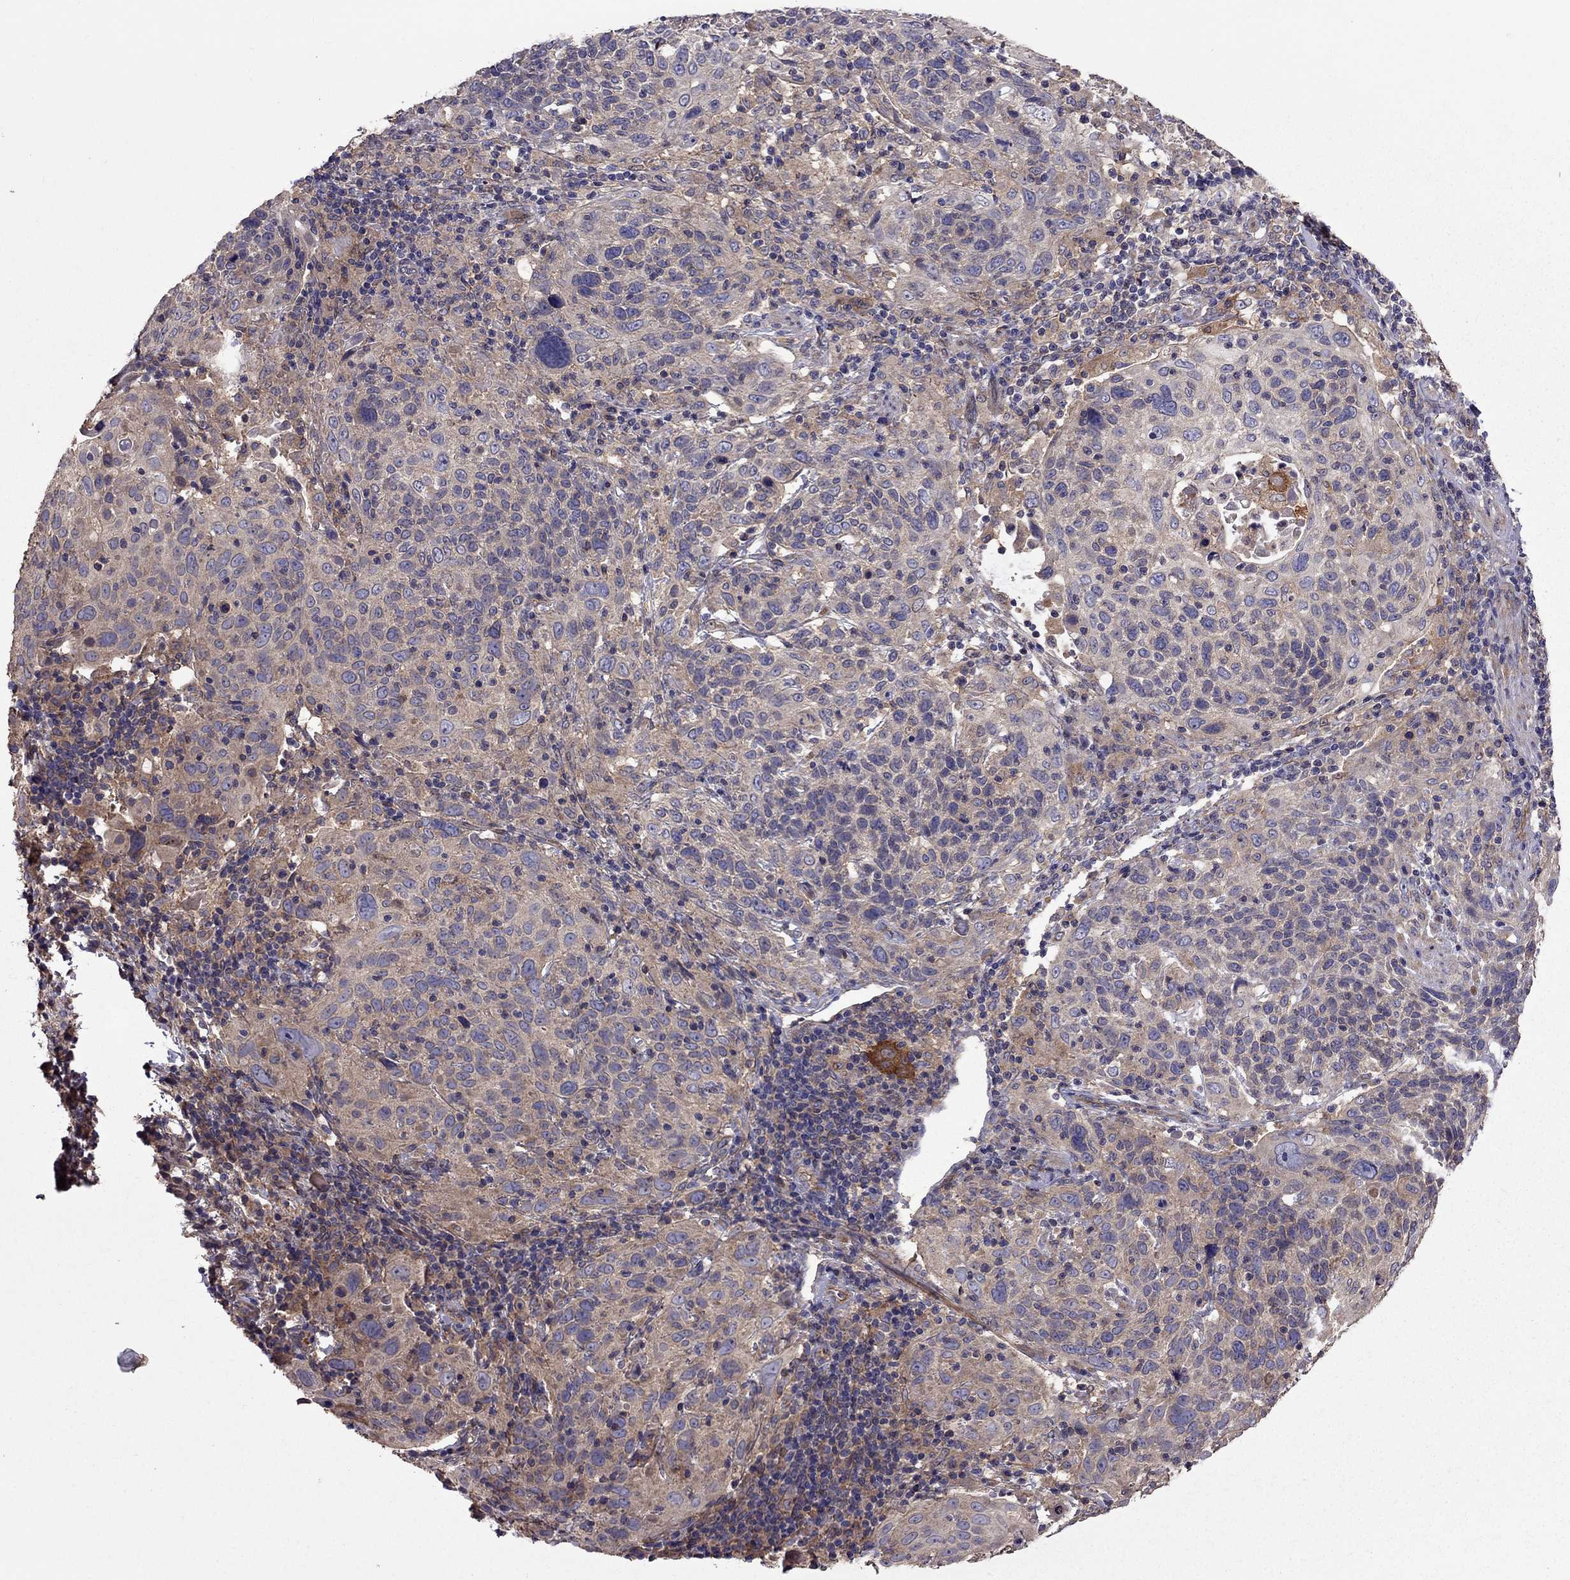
{"staining": {"intensity": "moderate", "quantity": "<25%", "location": "cytoplasmic/membranous"}, "tissue": "cervical cancer", "cell_type": "Tumor cells", "image_type": "cancer", "snomed": [{"axis": "morphology", "description": "Squamous cell carcinoma, NOS"}, {"axis": "topography", "description": "Cervix"}], "caption": "Immunohistochemical staining of human cervical squamous cell carcinoma exhibits moderate cytoplasmic/membranous protein positivity in about <25% of tumor cells.", "gene": "ITGB1", "patient": {"sex": "female", "age": 61}}